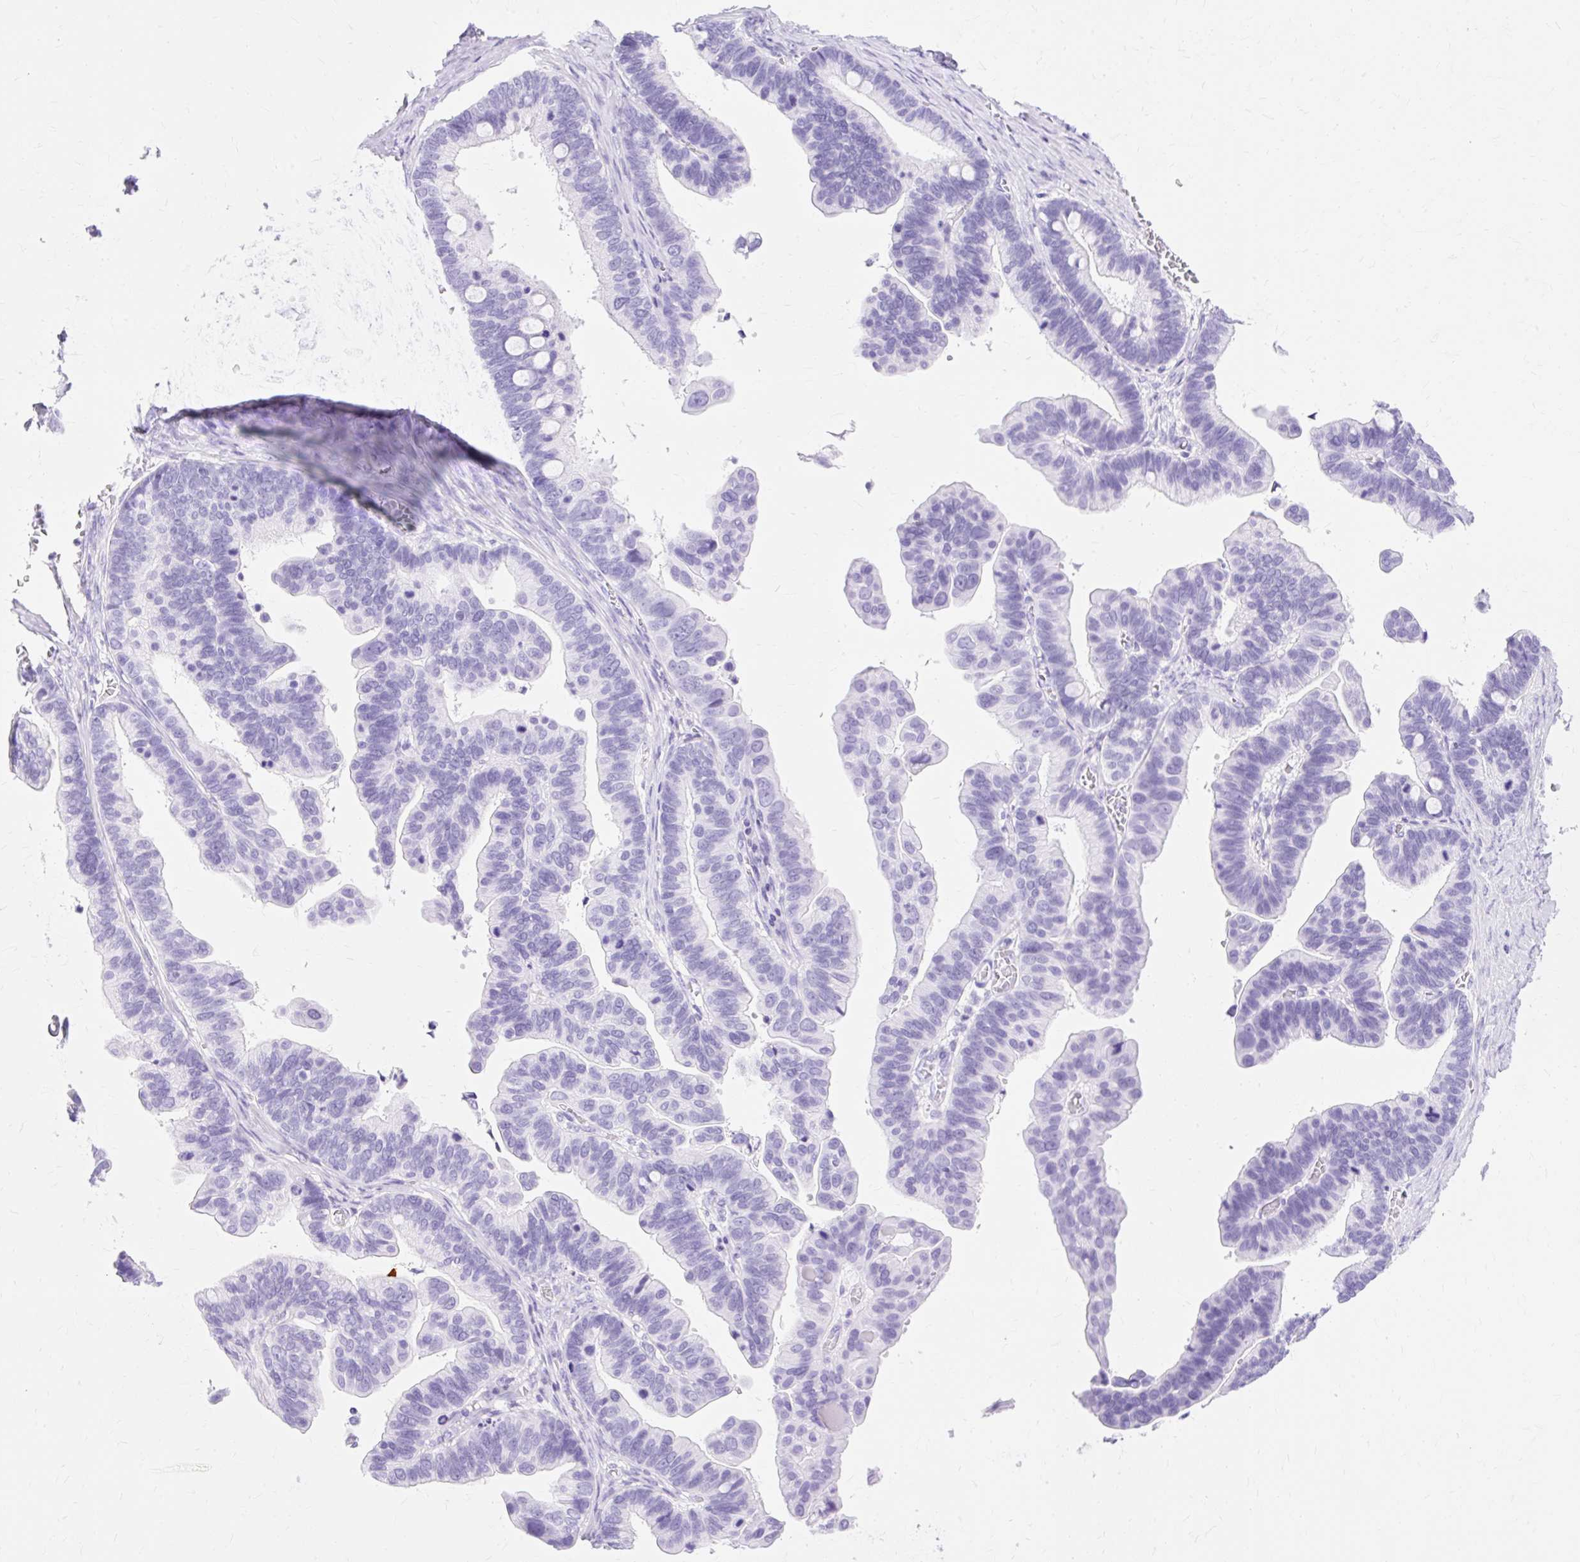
{"staining": {"intensity": "negative", "quantity": "none", "location": "none"}, "tissue": "ovarian cancer", "cell_type": "Tumor cells", "image_type": "cancer", "snomed": [{"axis": "morphology", "description": "Cystadenocarcinoma, serous, NOS"}, {"axis": "topography", "description": "Ovary"}], "caption": "This is an immunohistochemistry (IHC) histopathology image of ovarian cancer. There is no positivity in tumor cells.", "gene": "MBP", "patient": {"sex": "female", "age": 56}}